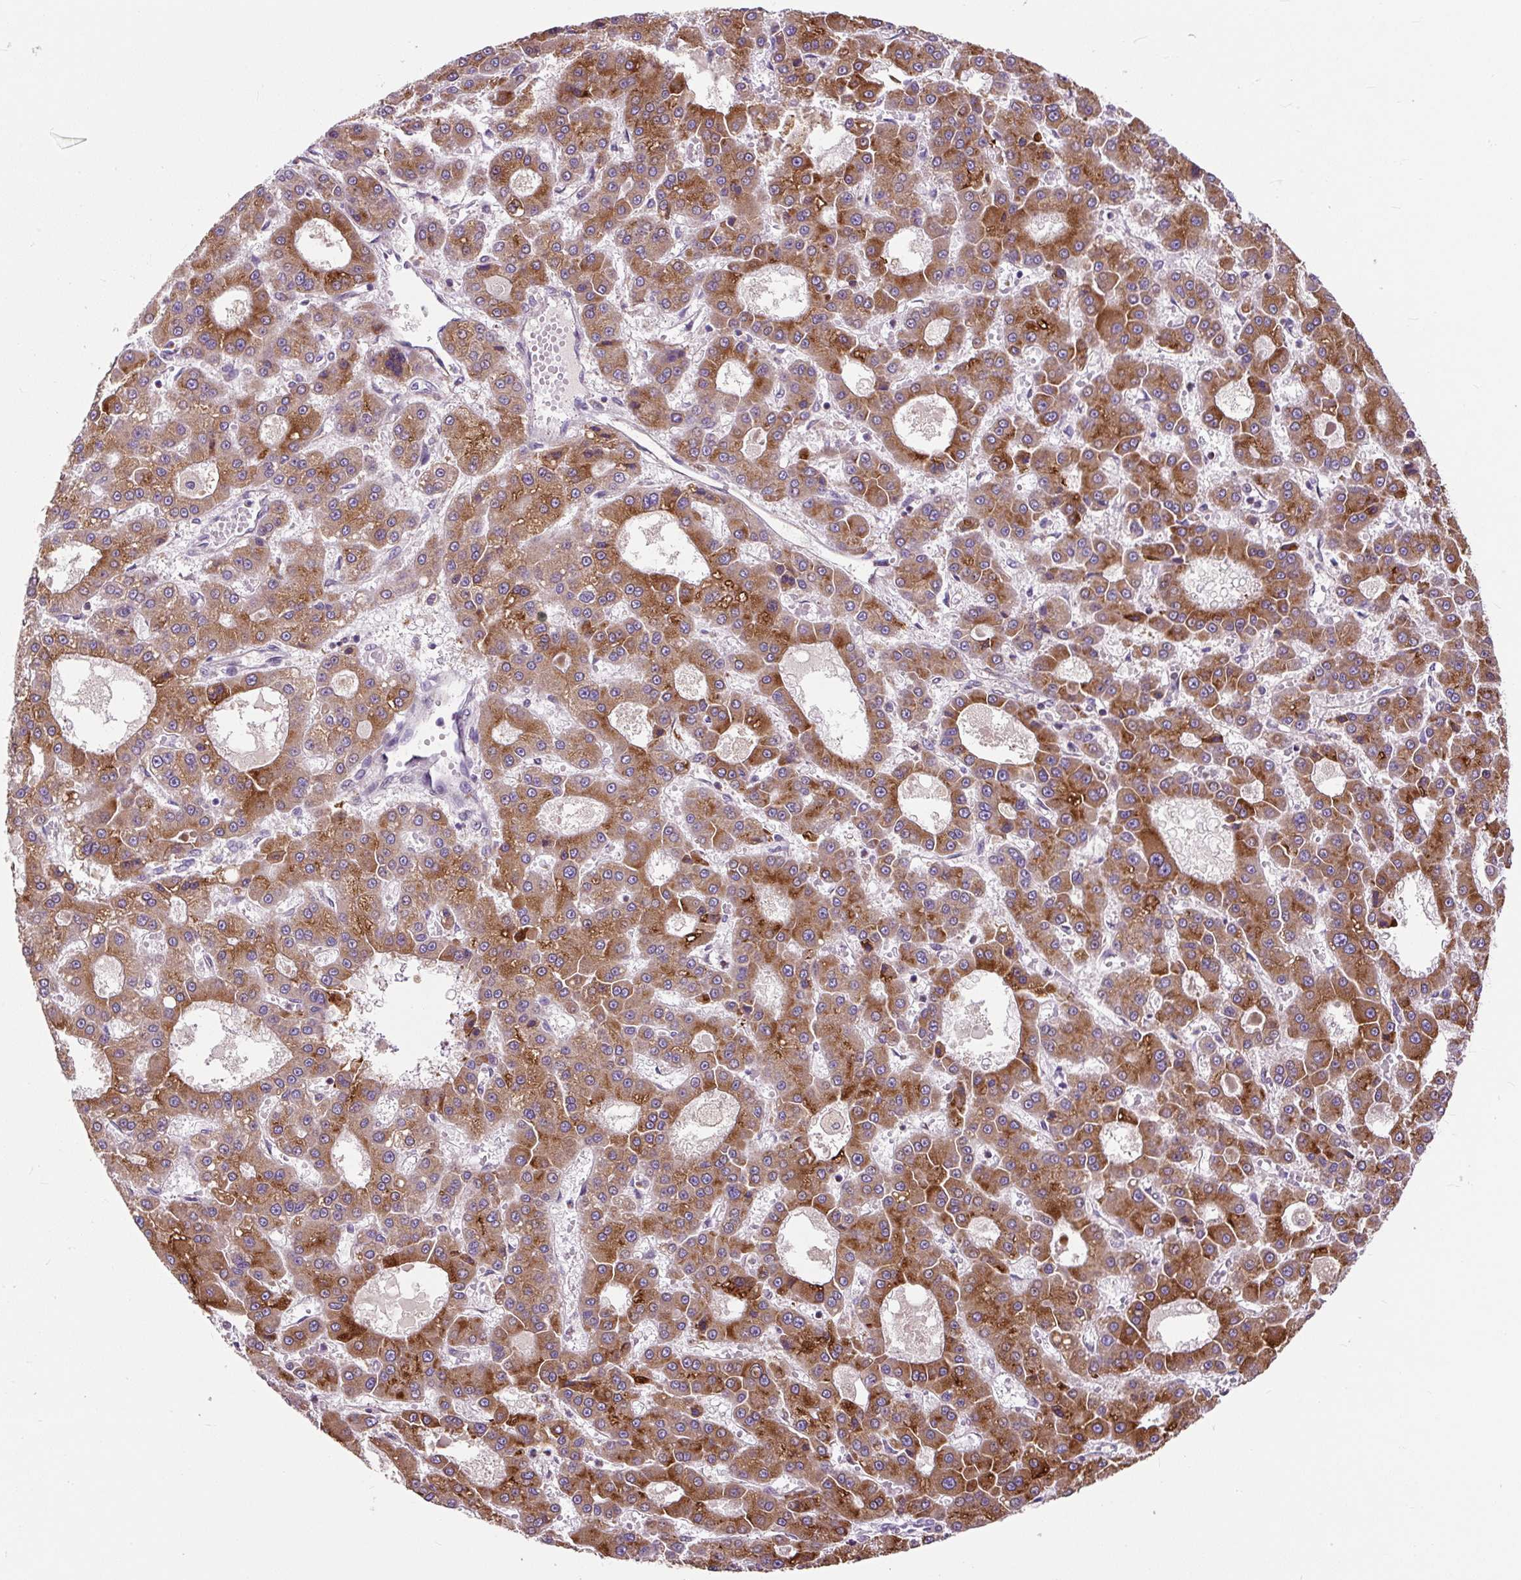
{"staining": {"intensity": "moderate", "quantity": ">75%", "location": "cytoplasmic/membranous"}, "tissue": "liver cancer", "cell_type": "Tumor cells", "image_type": "cancer", "snomed": [{"axis": "morphology", "description": "Carcinoma, Hepatocellular, NOS"}, {"axis": "topography", "description": "Liver"}], "caption": "A high-resolution histopathology image shows IHC staining of liver hepatocellular carcinoma, which reveals moderate cytoplasmic/membranous staining in about >75% of tumor cells.", "gene": "PCDHGB3", "patient": {"sex": "male", "age": 70}}